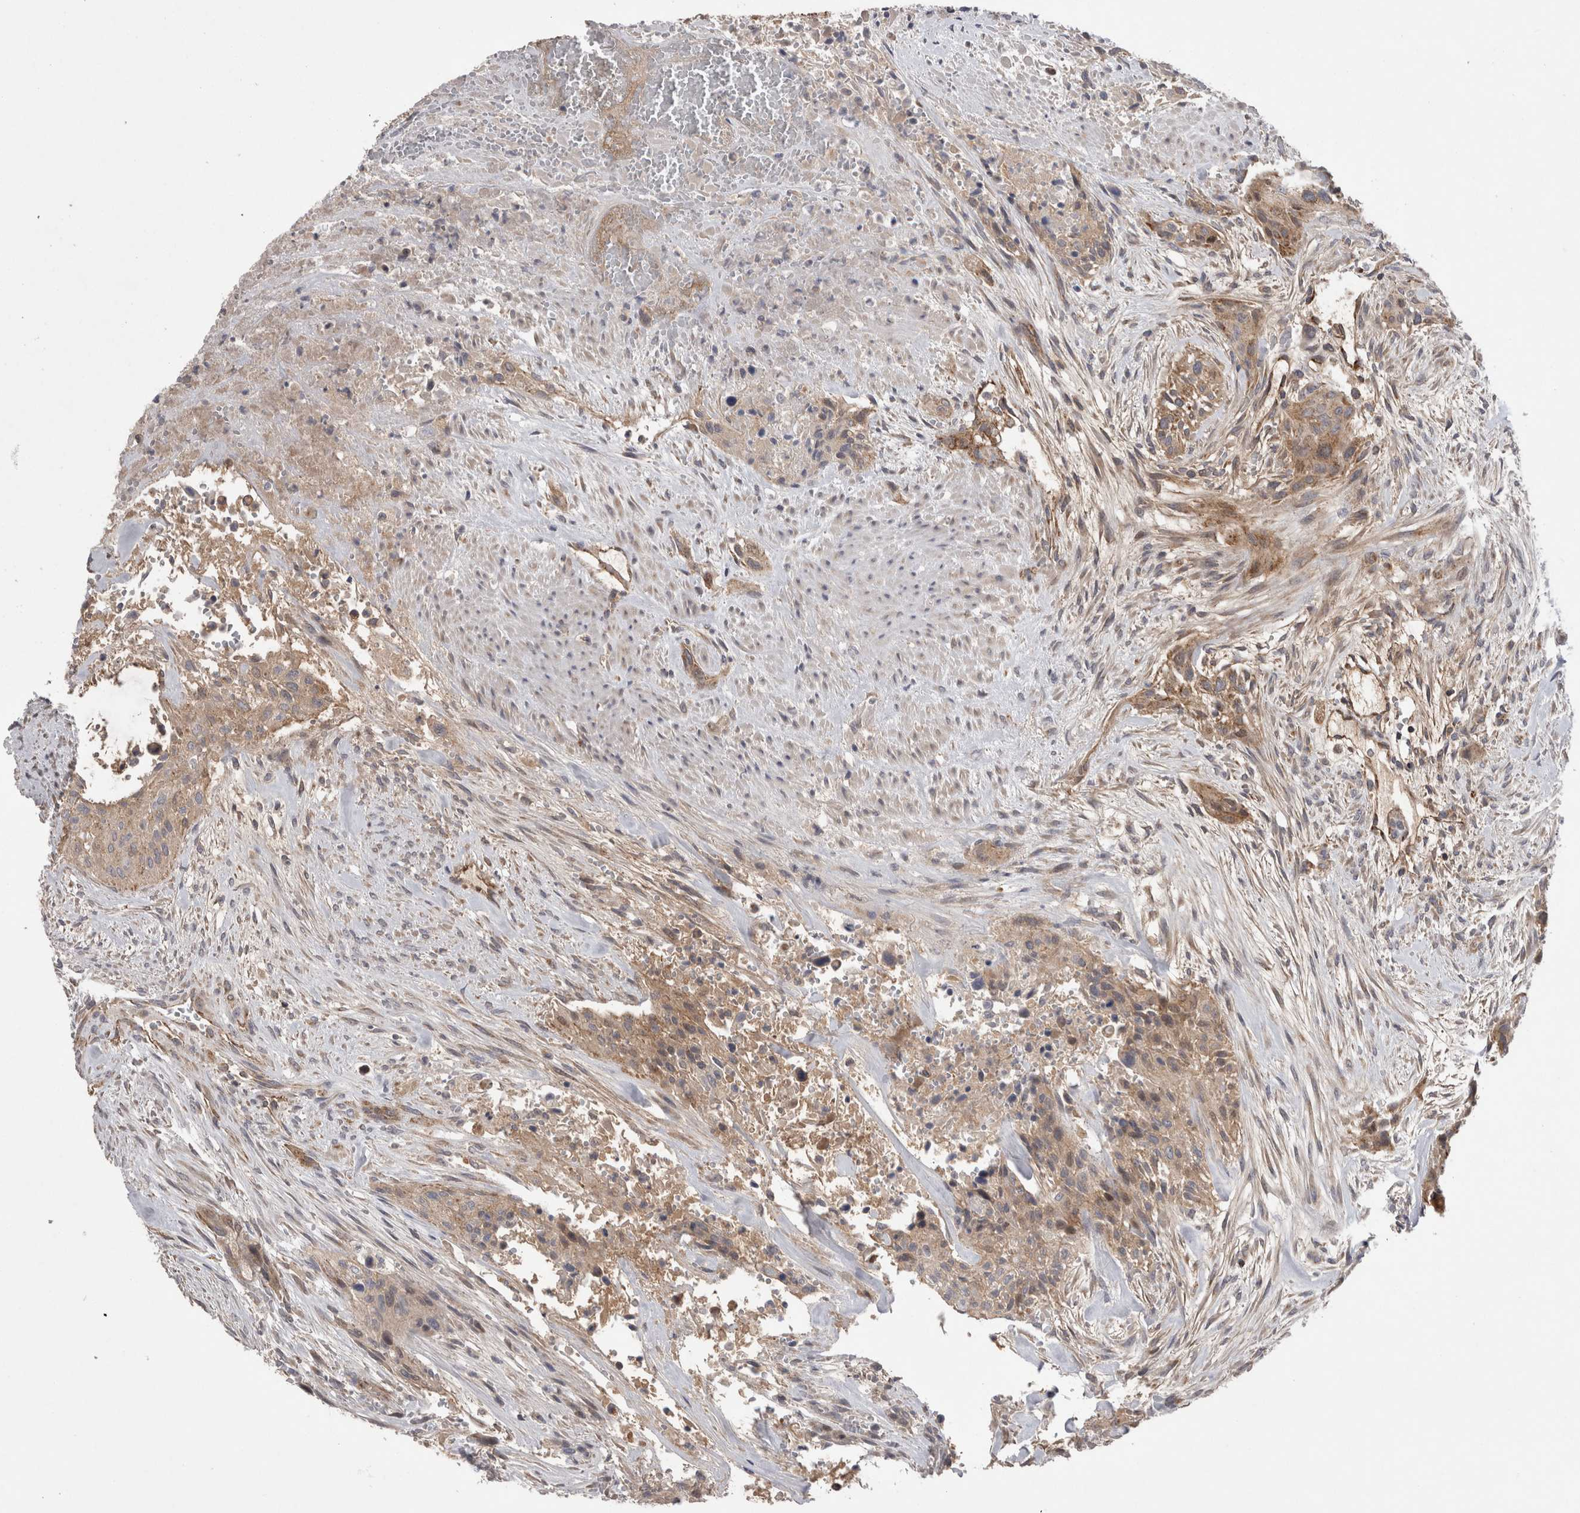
{"staining": {"intensity": "weak", "quantity": ">75%", "location": "cytoplasmic/membranous"}, "tissue": "urothelial cancer", "cell_type": "Tumor cells", "image_type": "cancer", "snomed": [{"axis": "morphology", "description": "Urothelial carcinoma, High grade"}, {"axis": "topography", "description": "Urinary bladder"}], "caption": "An image showing weak cytoplasmic/membranous expression in about >75% of tumor cells in urothelial cancer, as visualized by brown immunohistochemical staining.", "gene": "DARS2", "patient": {"sex": "male", "age": 35}}